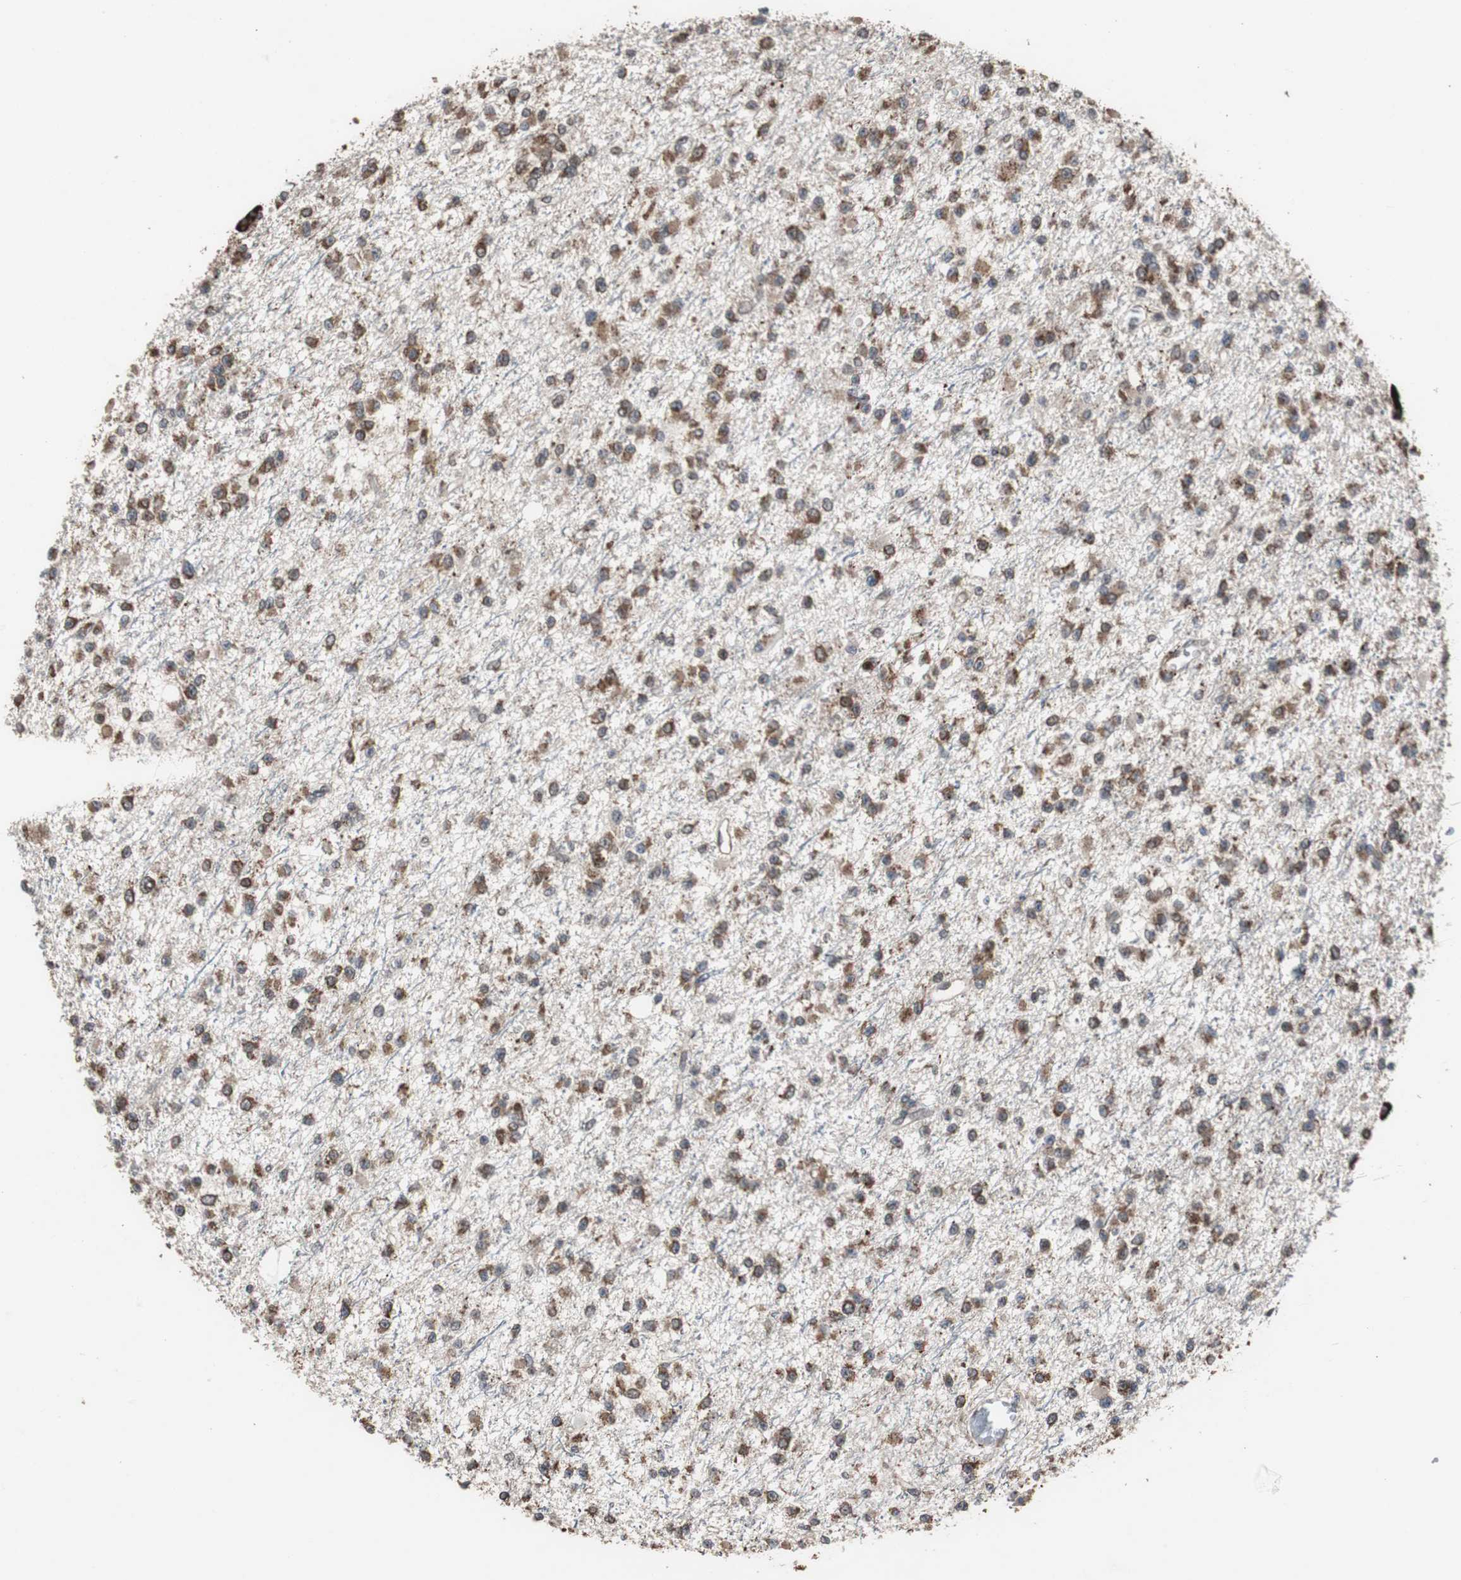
{"staining": {"intensity": "moderate", "quantity": ">75%", "location": "cytoplasmic/membranous"}, "tissue": "glioma", "cell_type": "Tumor cells", "image_type": "cancer", "snomed": [{"axis": "morphology", "description": "Glioma, malignant, Low grade"}, {"axis": "topography", "description": "Brain"}], "caption": "IHC photomicrograph of neoplastic tissue: human glioma stained using immunohistochemistry exhibits medium levels of moderate protein expression localized specifically in the cytoplasmic/membranous of tumor cells, appearing as a cytoplasmic/membranous brown color.", "gene": "USP10", "patient": {"sex": "female", "age": 22}}